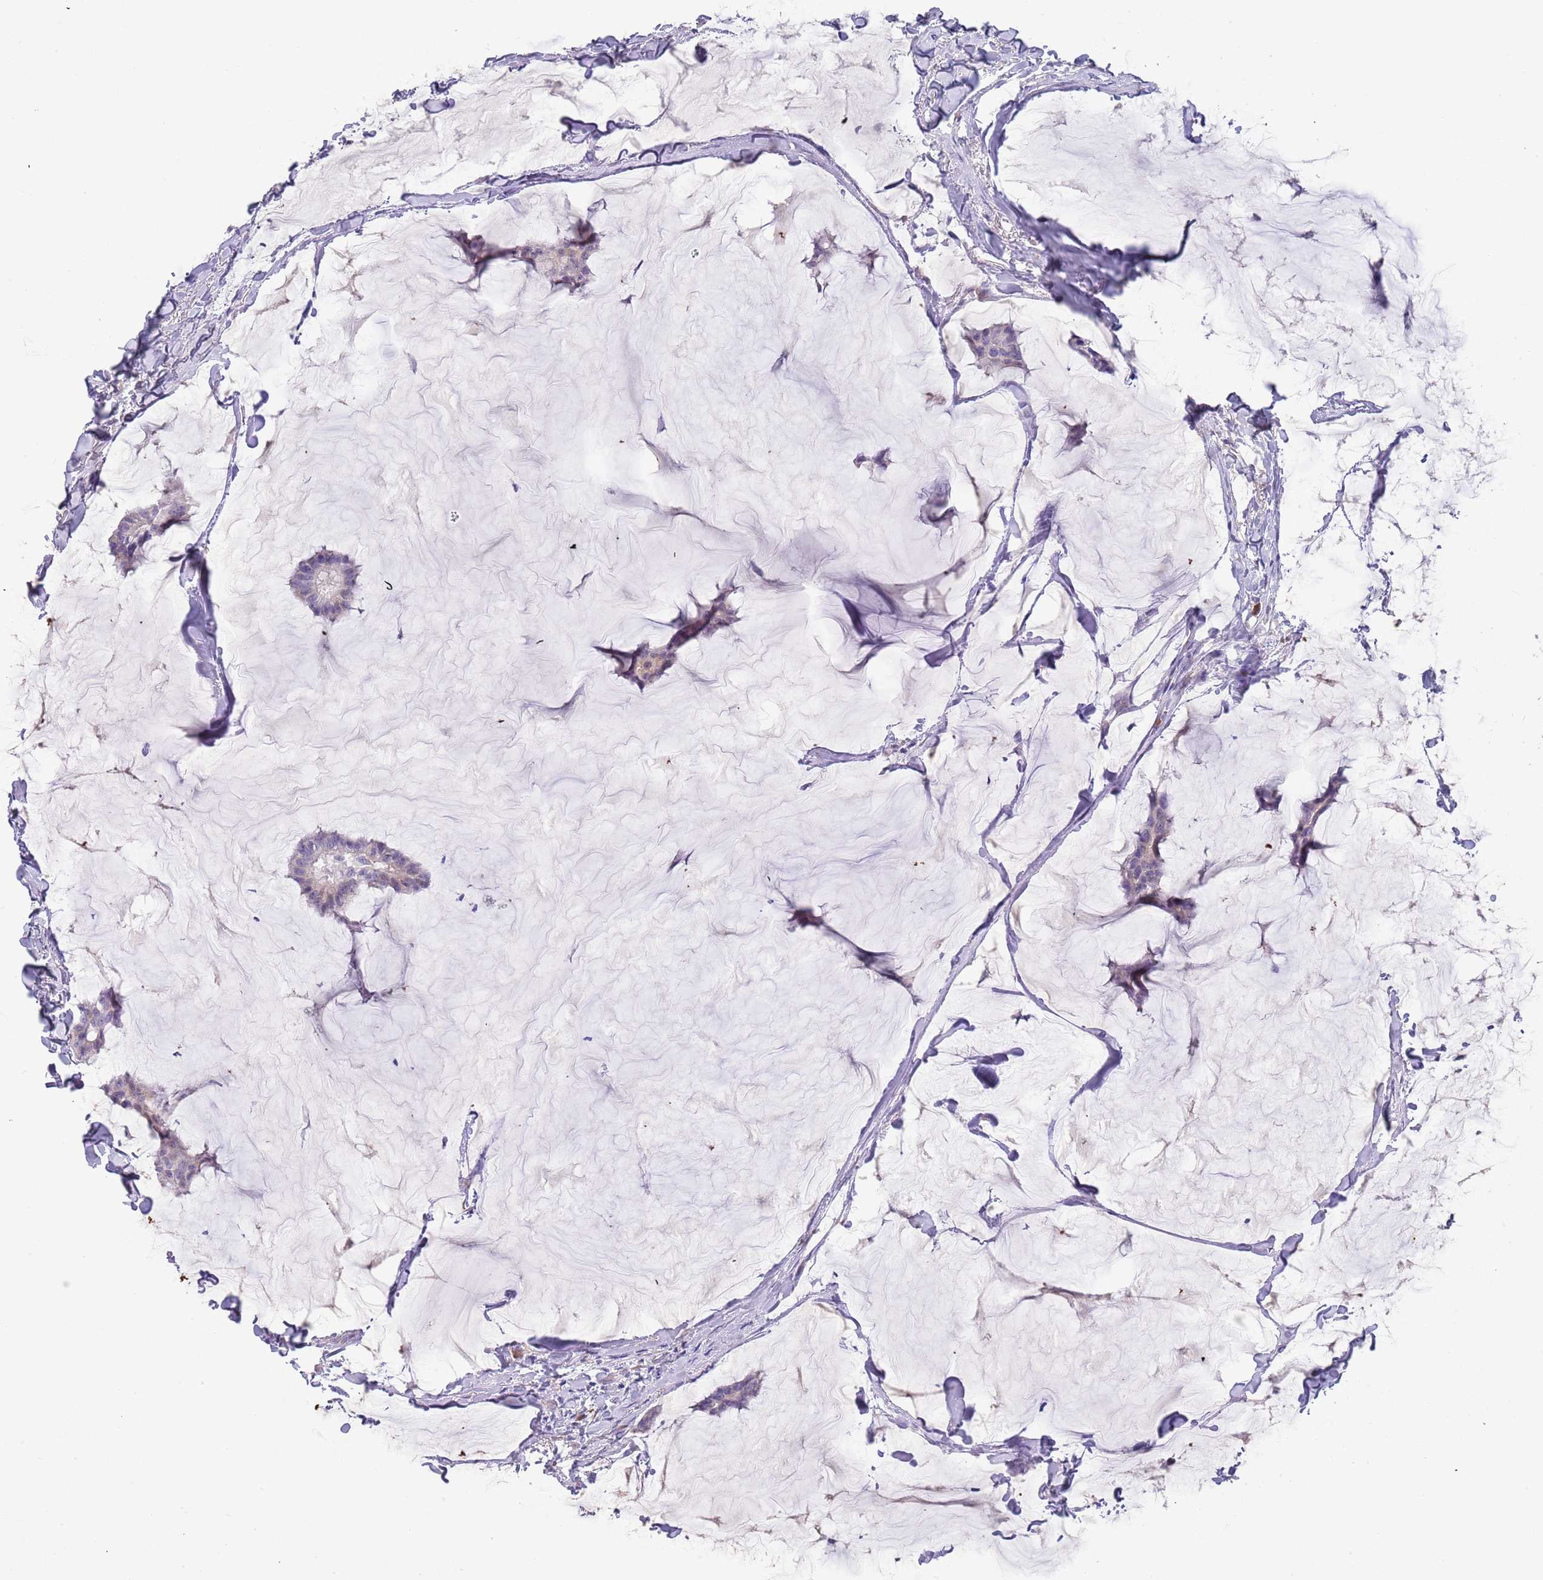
{"staining": {"intensity": "negative", "quantity": "none", "location": "none"}, "tissue": "breast cancer", "cell_type": "Tumor cells", "image_type": "cancer", "snomed": [{"axis": "morphology", "description": "Duct carcinoma"}, {"axis": "topography", "description": "Breast"}], "caption": "IHC image of neoplastic tissue: breast invasive ductal carcinoma stained with DAB exhibits no significant protein staining in tumor cells. (DAB (3,3'-diaminobenzidine) immunohistochemistry, high magnification).", "gene": "TNRC6C", "patient": {"sex": "female", "age": 93}}